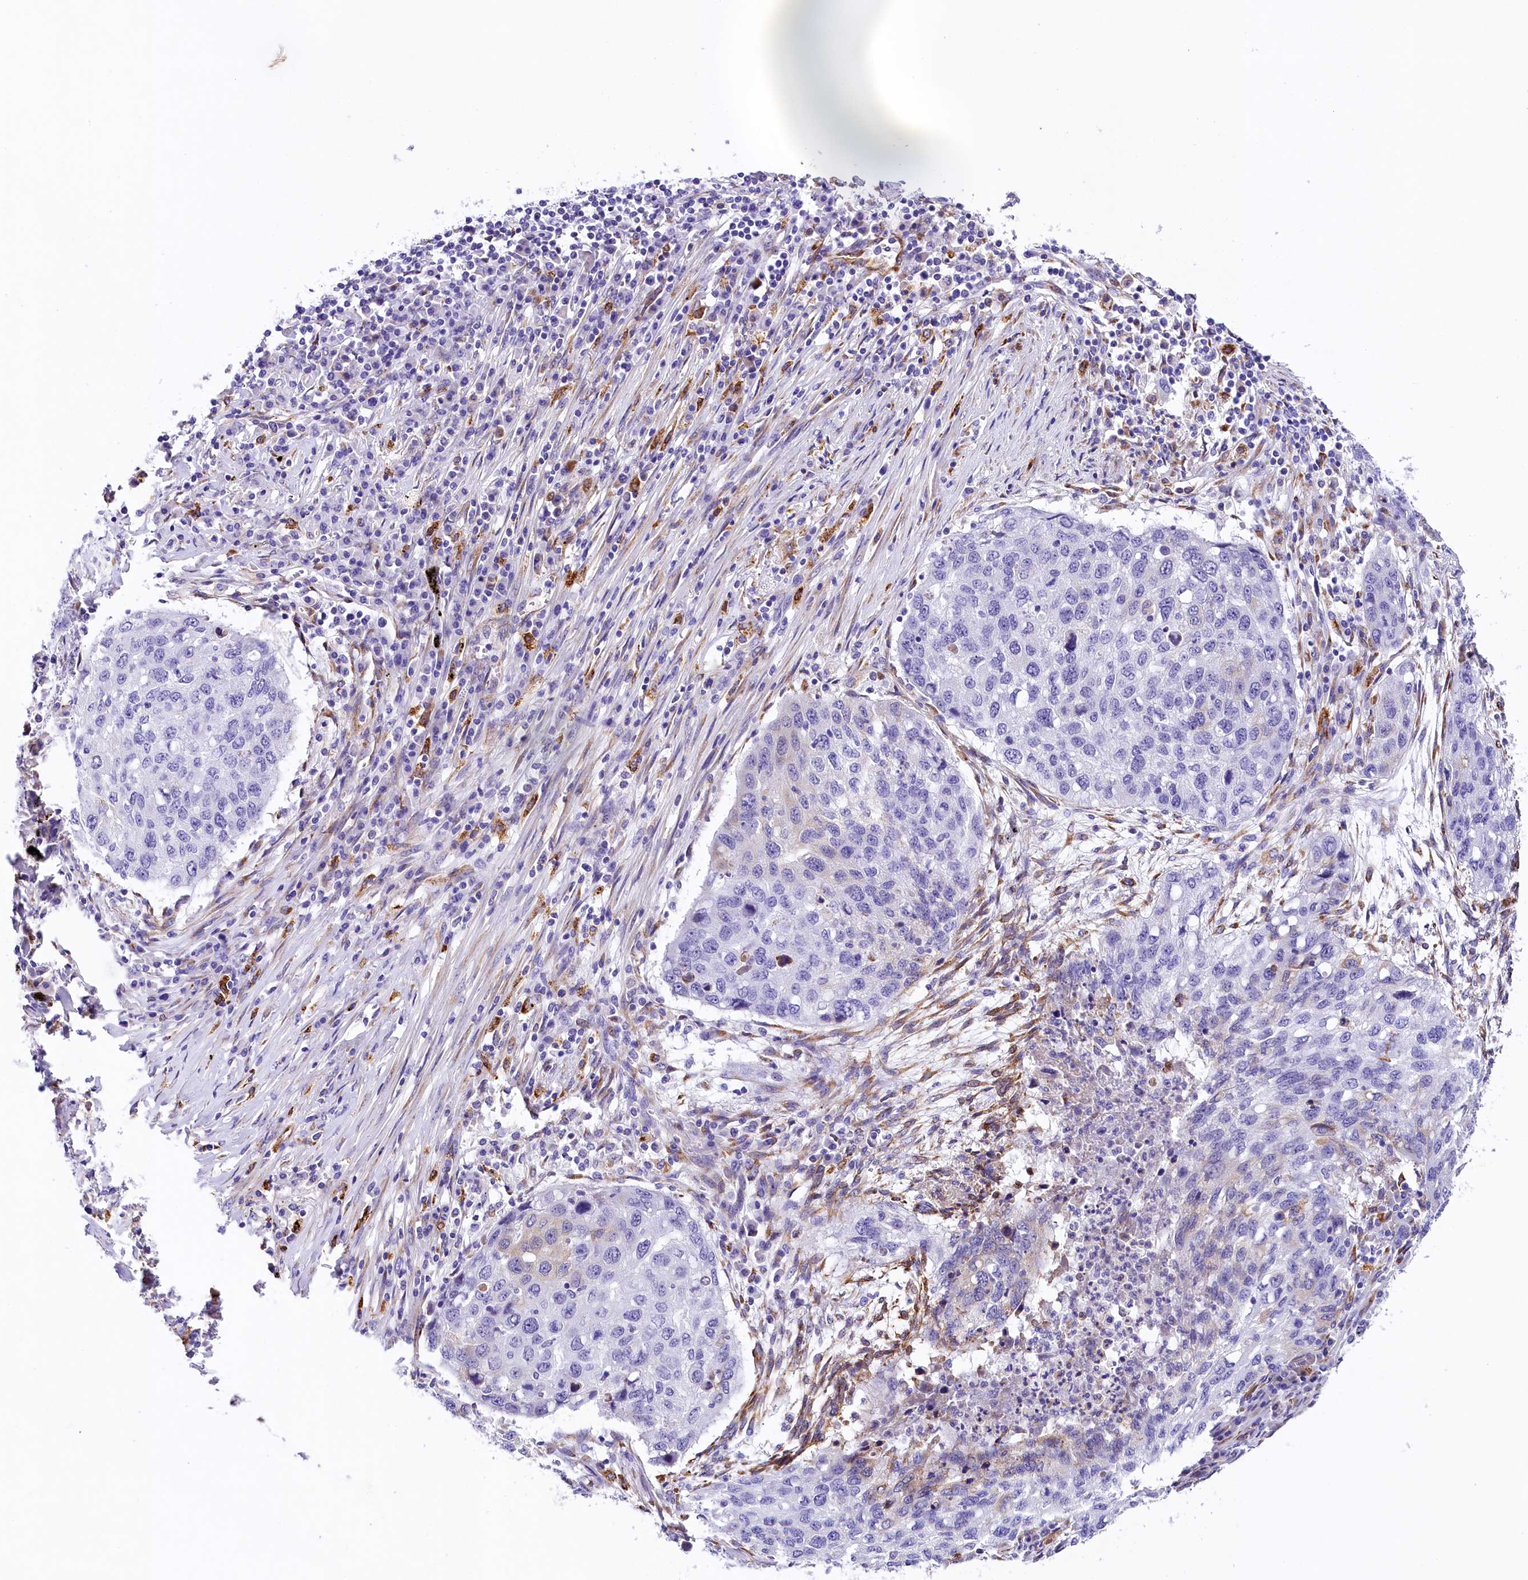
{"staining": {"intensity": "negative", "quantity": "none", "location": "none"}, "tissue": "lung cancer", "cell_type": "Tumor cells", "image_type": "cancer", "snomed": [{"axis": "morphology", "description": "Squamous cell carcinoma, NOS"}, {"axis": "topography", "description": "Lung"}], "caption": "Immunohistochemistry (IHC) of squamous cell carcinoma (lung) shows no staining in tumor cells.", "gene": "ITGA1", "patient": {"sex": "female", "age": 63}}